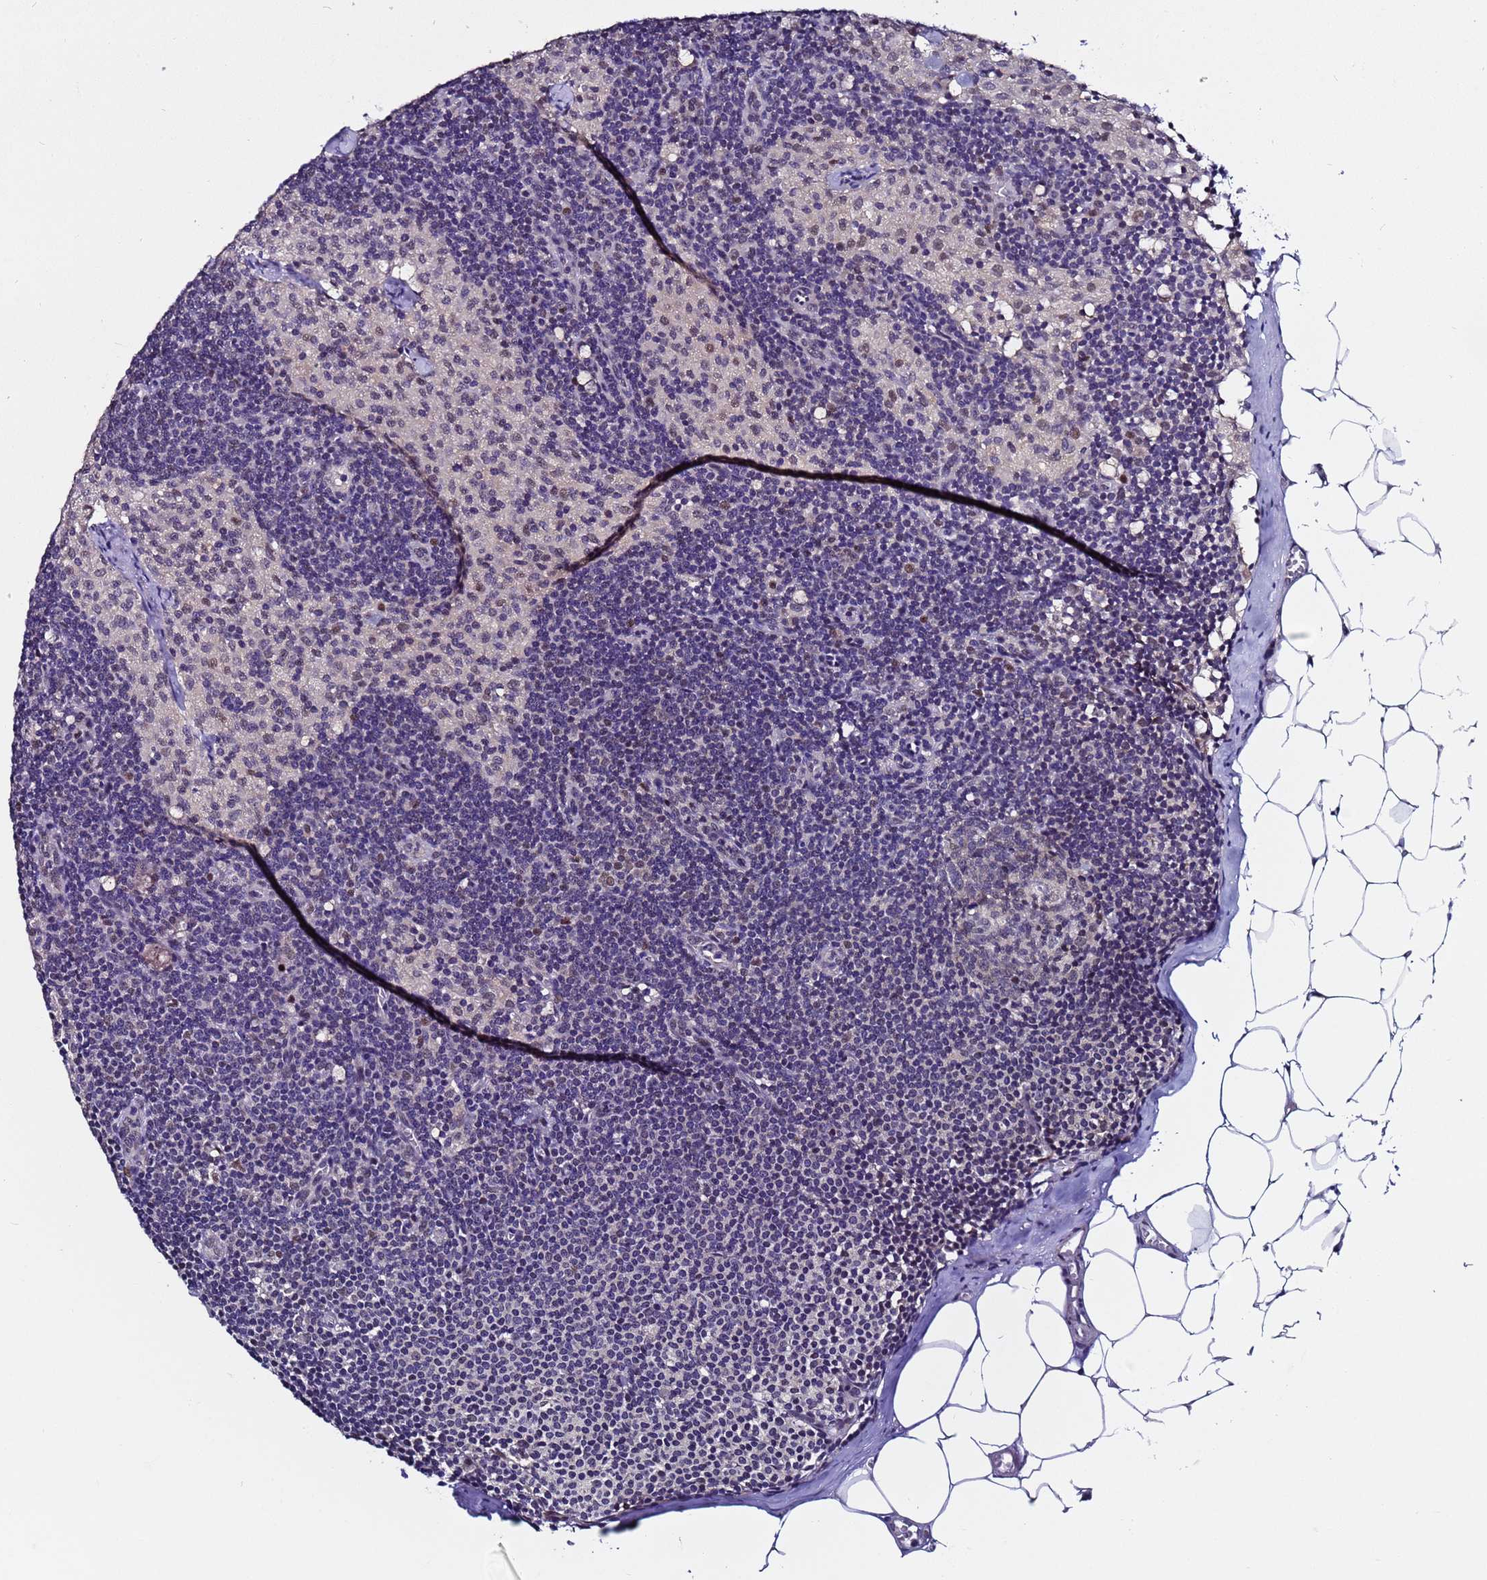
{"staining": {"intensity": "weak", "quantity": "25%-75%", "location": "nuclear"}, "tissue": "lymph node", "cell_type": "Germinal center cells", "image_type": "normal", "snomed": [{"axis": "morphology", "description": "Normal tissue, NOS"}, {"axis": "topography", "description": "Lymph node"}], "caption": "IHC micrograph of unremarkable lymph node: lymph node stained using immunohistochemistry reveals low levels of weak protein expression localized specifically in the nuclear of germinal center cells, appearing as a nuclear brown color.", "gene": "ANAPC13", "patient": {"sex": "female", "age": 42}}